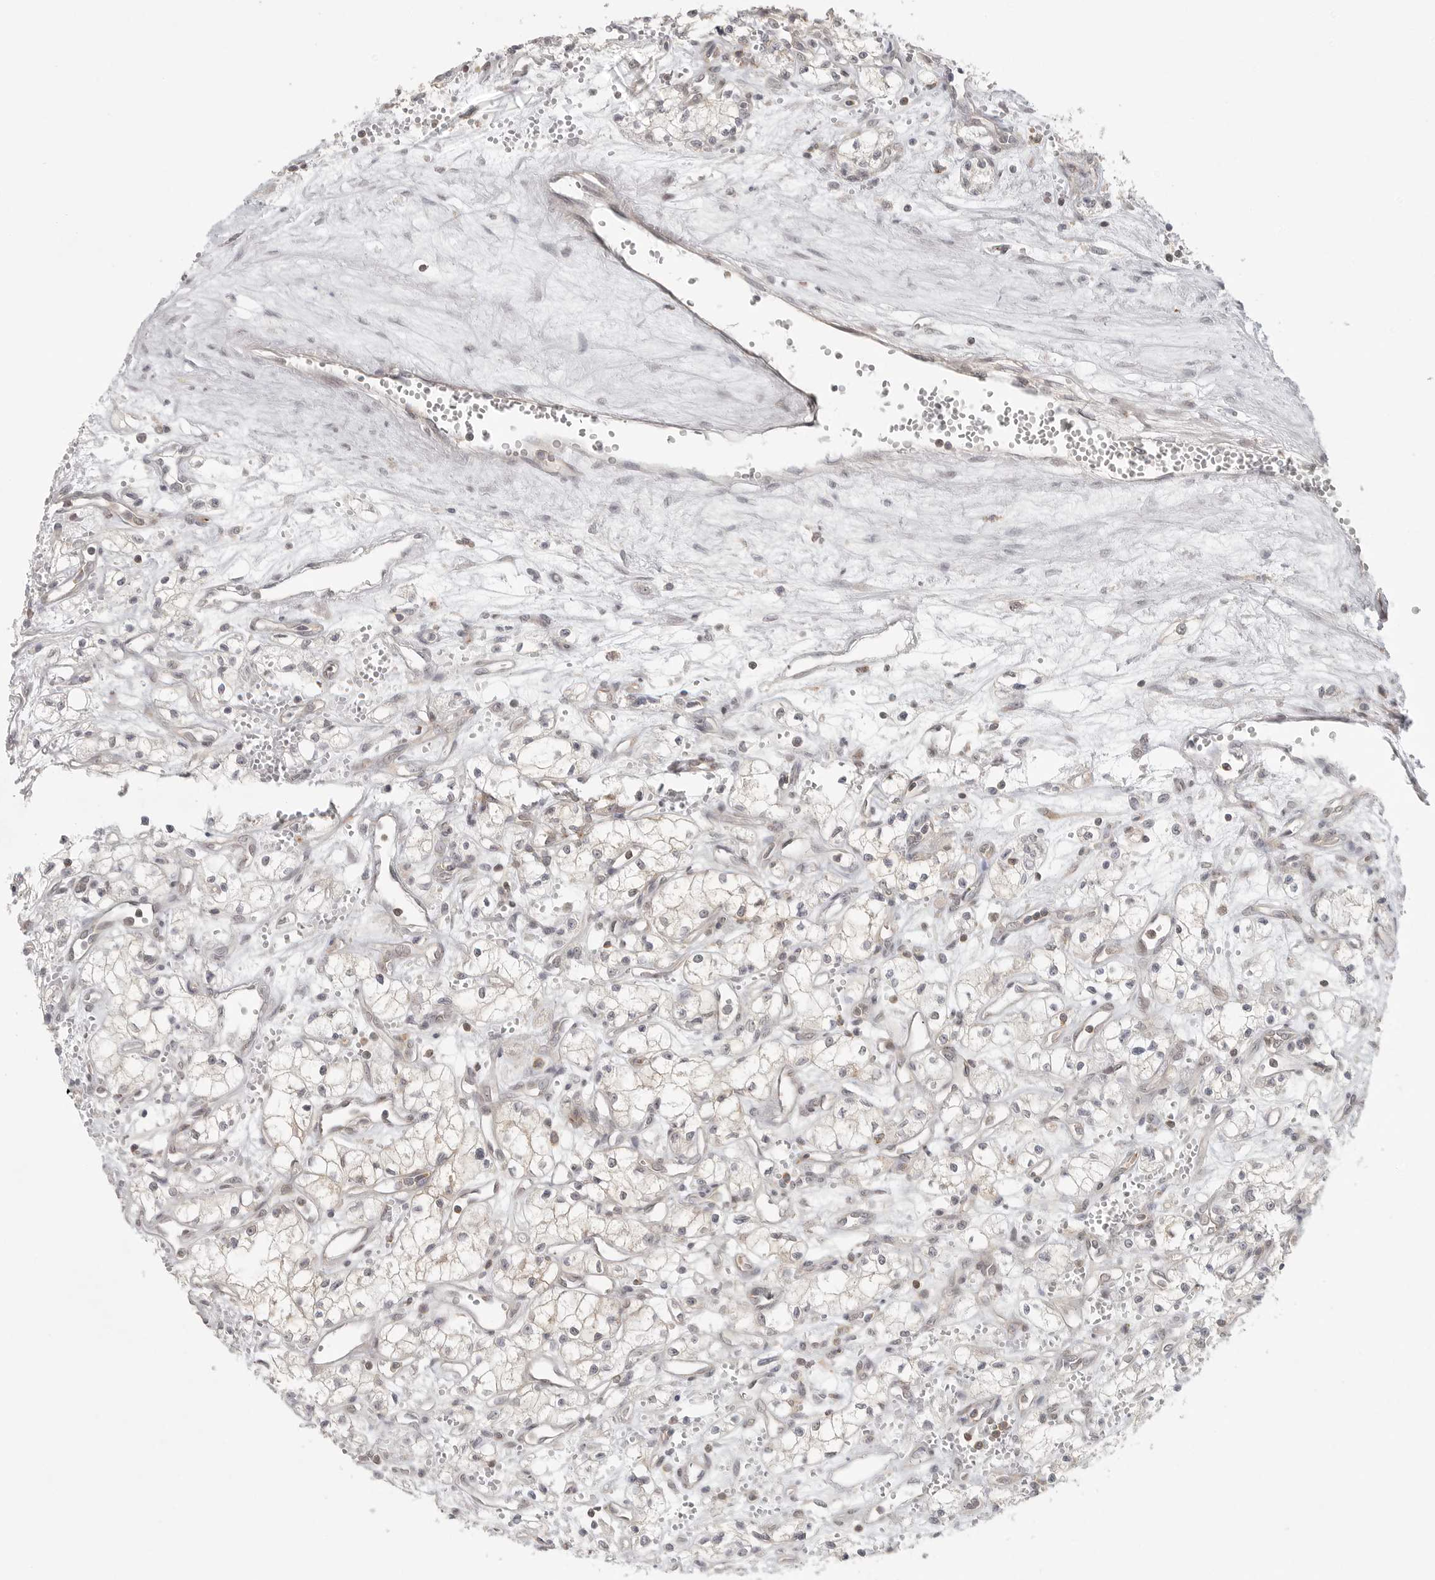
{"staining": {"intensity": "negative", "quantity": "none", "location": "none"}, "tissue": "renal cancer", "cell_type": "Tumor cells", "image_type": "cancer", "snomed": [{"axis": "morphology", "description": "Adenocarcinoma, NOS"}, {"axis": "topography", "description": "Kidney"}], "caption": "An immunohistochemistry micrograph of renal cancer is shown. There is no staining in tumor cells of renal cancer.", "gene": "HDAC6", "patient": {"sex": "male", "age": 59}}